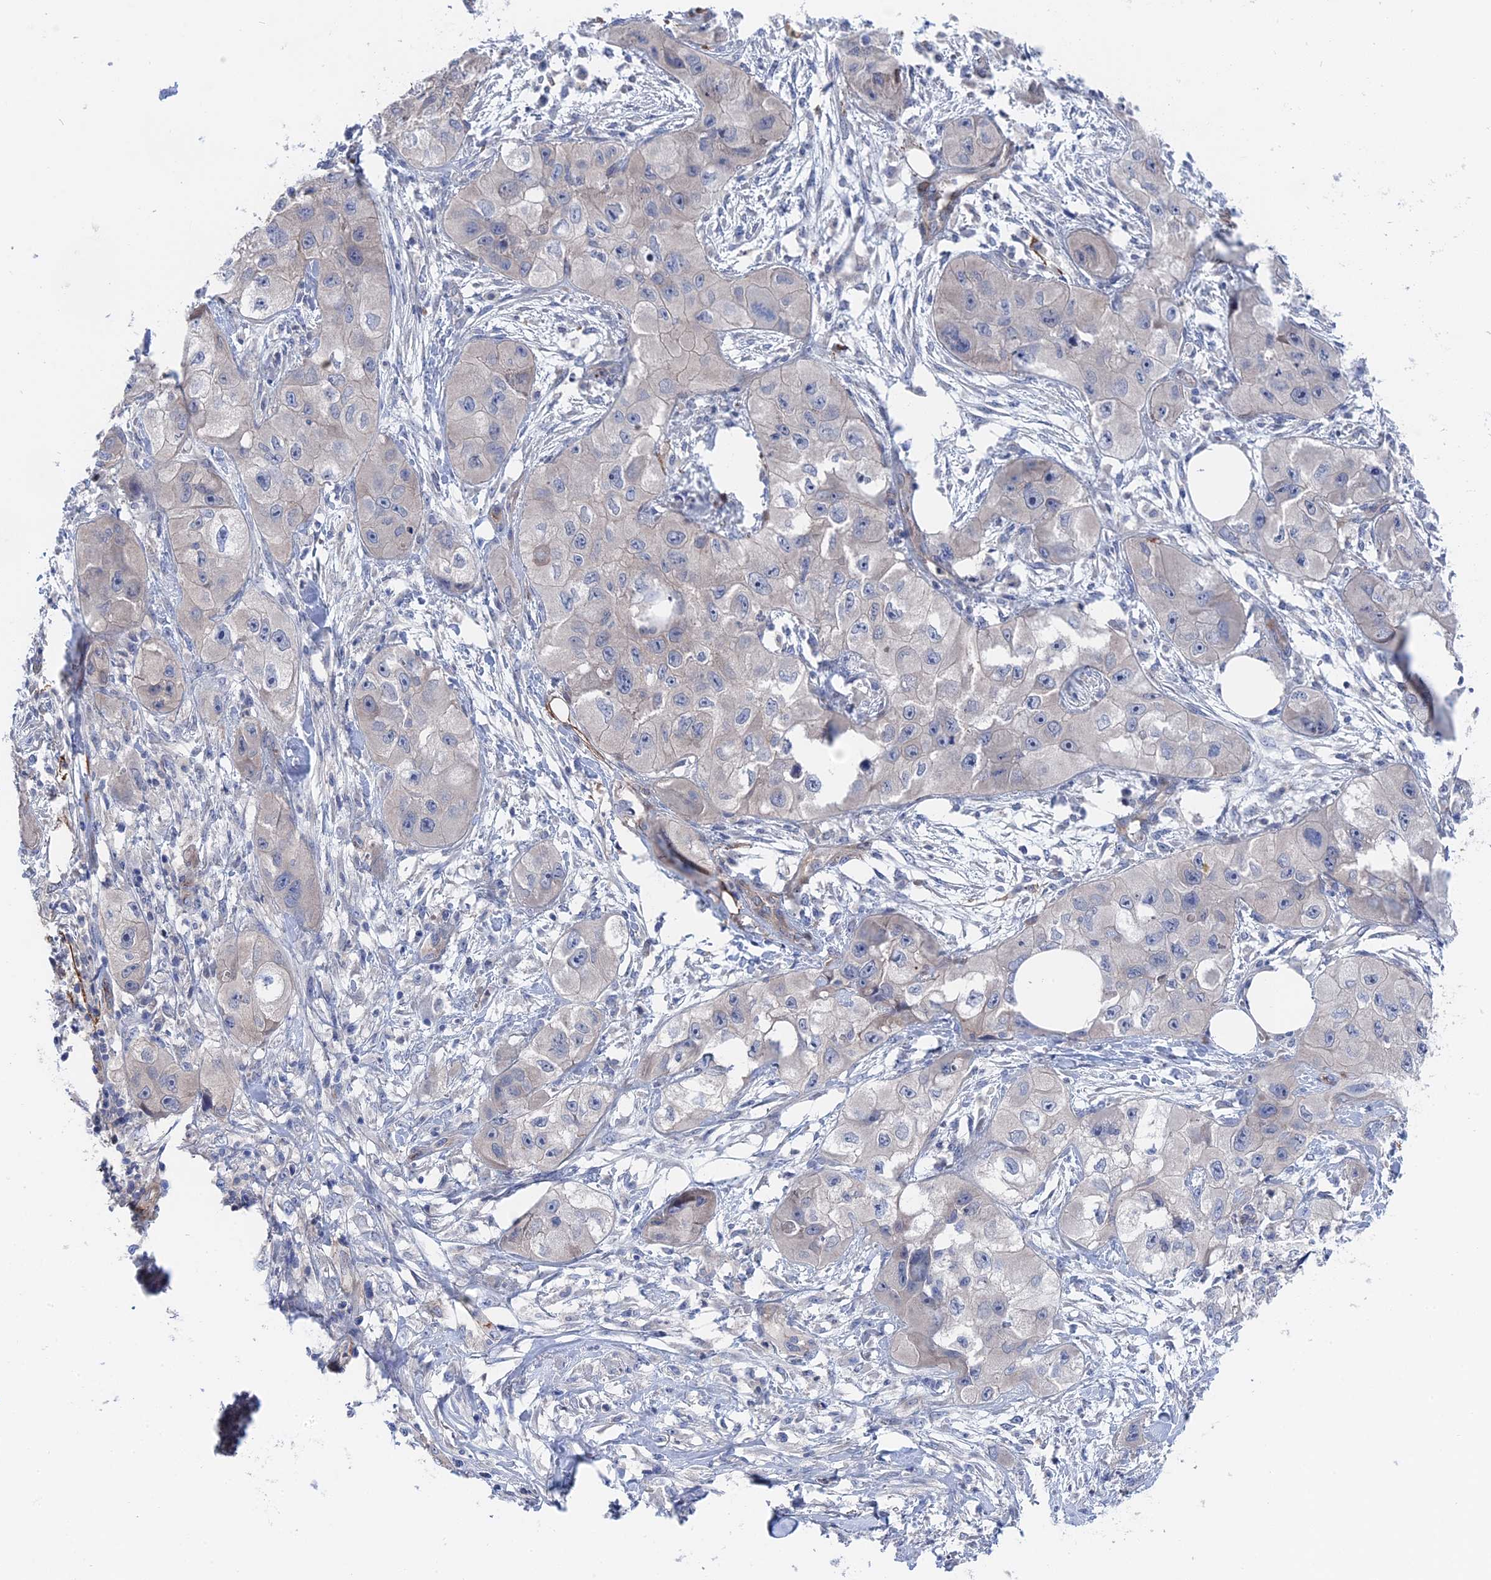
{"staining": {"intensity": "negative", "quantity": "none", "location": "none"}, "tissue": "skin cancer", "cell_type": "Tumor cells", "image_type": "cancer", "snomed": [{"axis": "morphology", "description": "Squamous cell carcinoma, NOS"}, {"axis": "topography", "description": "Skin"}, {"axis": "topography", "description": "Subcutis"}], "caption": "Human skin cancer (squamous cell carcinoma) stained for a protein using immunohistochemistry (IHC) exhibits no staining in tumor cells.", "gene": "MTHFSD", "patient": {"sex": "male", "age": 73}}